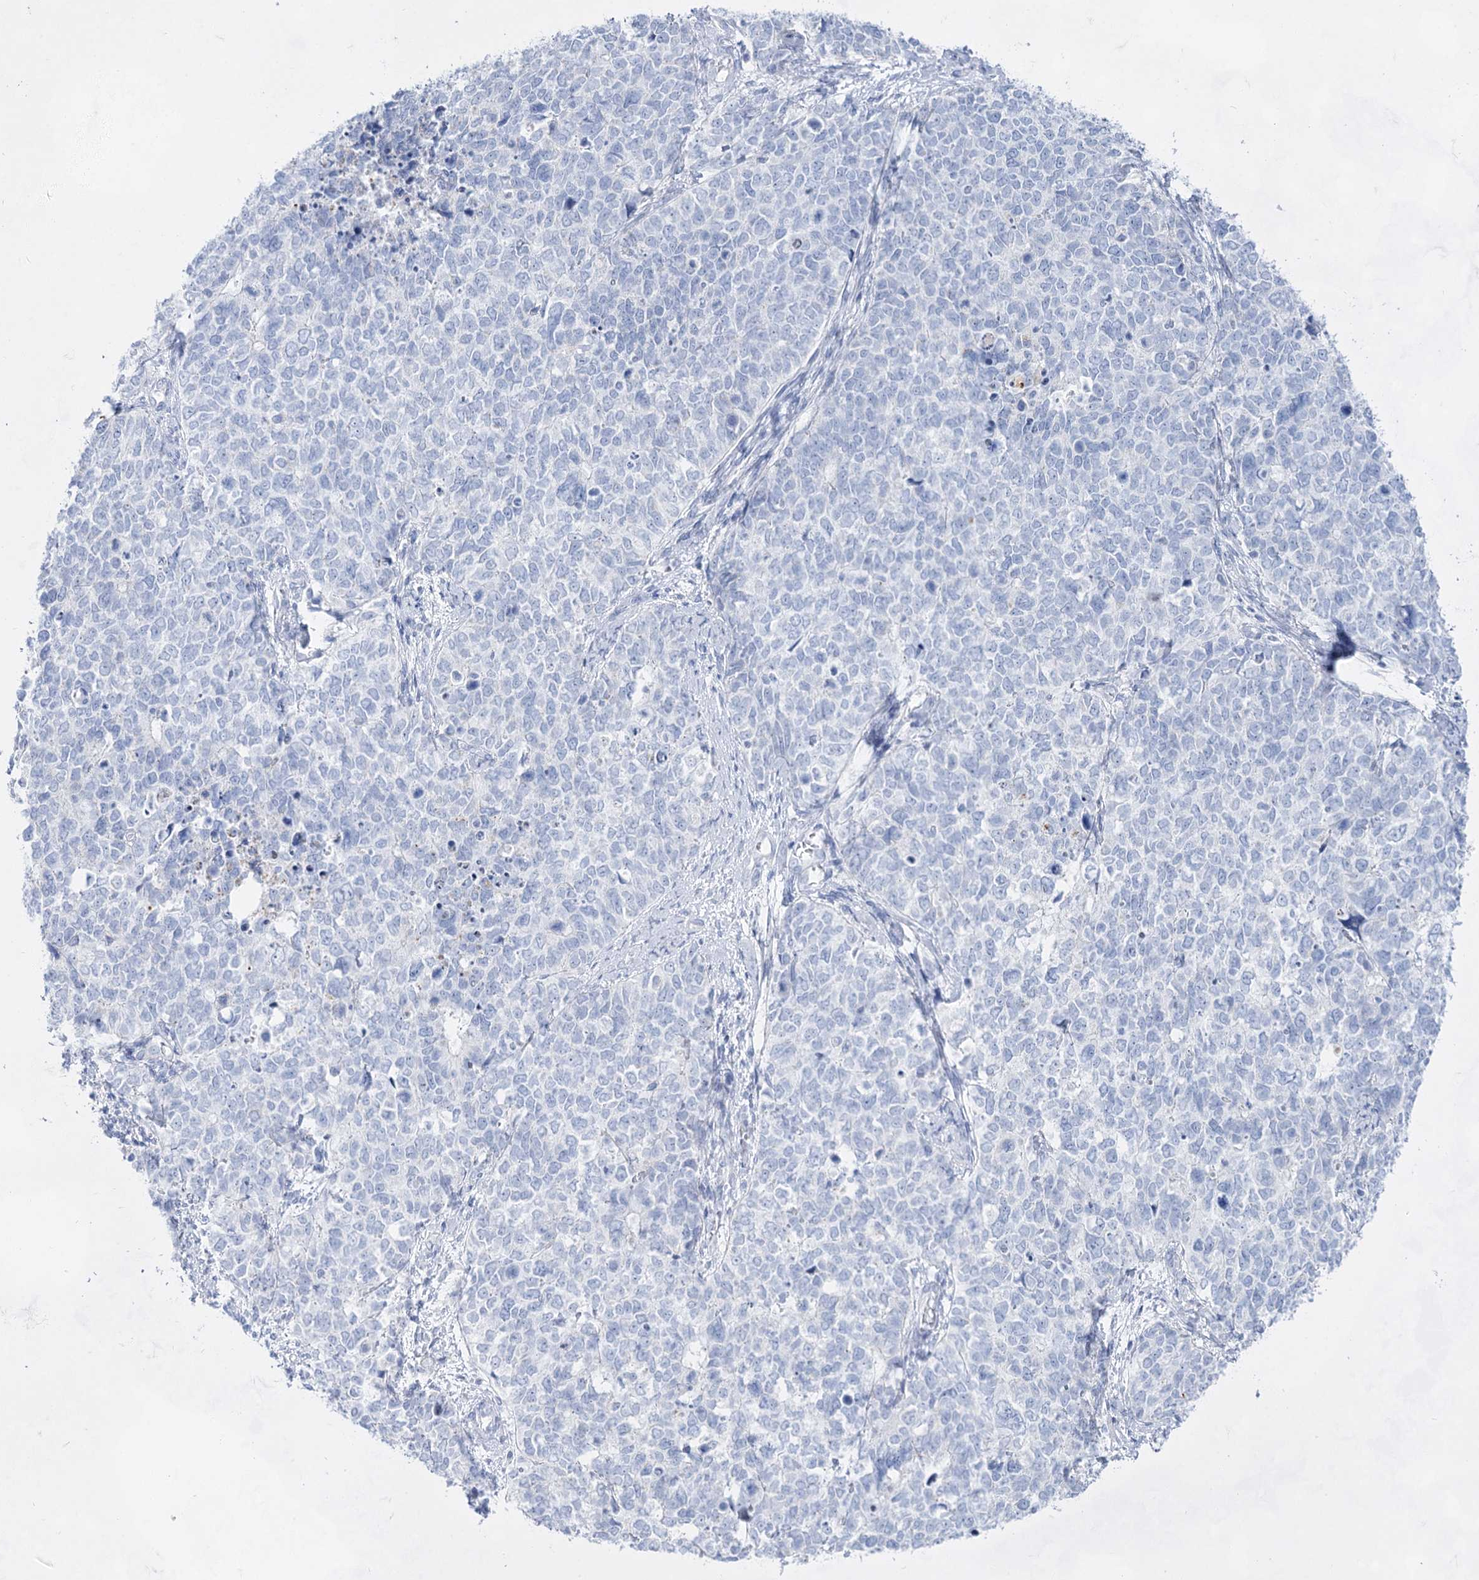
{"staining": {"intensity": "negative", "quantity": "none", "location": "none"}, "tissue": "cervical cancer", "cell_type": "Tumor cells", "image_type": "cancer", "snomed": [{"axis": "morphology", "description": "Squamous cell carcinoma, NOS"}, {"axis": "topography", "description": "Cervix"}], "caption": "There is no significant expression in tumor cells of squamous cell carcinoma (cervical).", "gene": "ACRV1", "patient": {"sex": "female", "age": 63}}